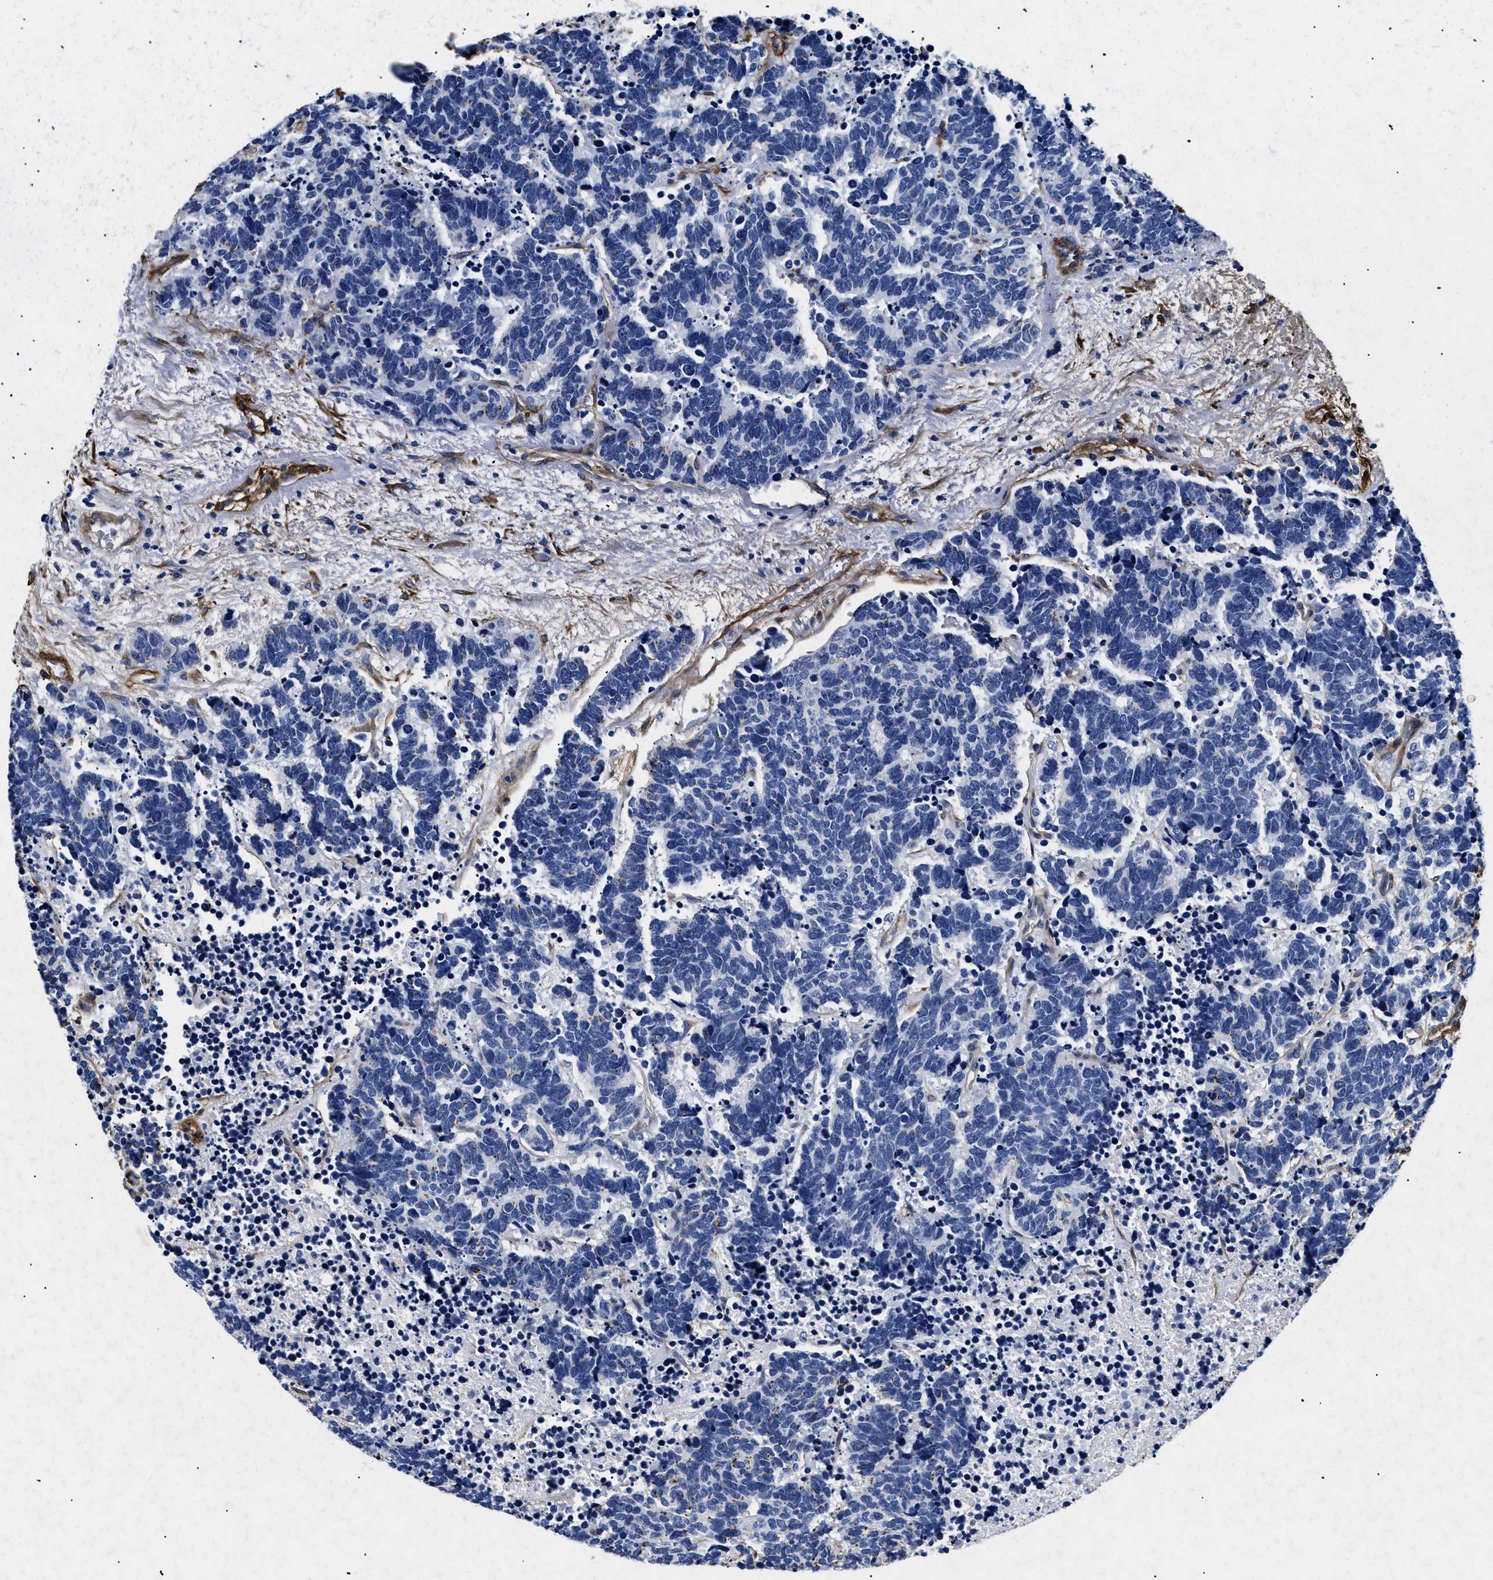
{"staining": {"intensity": "negative", "quantity": "none", "location": "none"}, "tissue": "carcinoid", "cell_type": "Tumor cells", "image_type": "cancer", "snomed": [{"axis": "morphology", "description": "Carcinoma, NOS"}, {"axis": "morphology", "description": "Carcinoid, malignant, NOS"}, {"axis": "topography", "description": "Urinary bladder"}], "caption": "This is an IHC image of human carcinoid (malignant). There is no expression in tumor cells.", "gene": "LAMA3", "patient": {"sex": "male", "age": 57}}